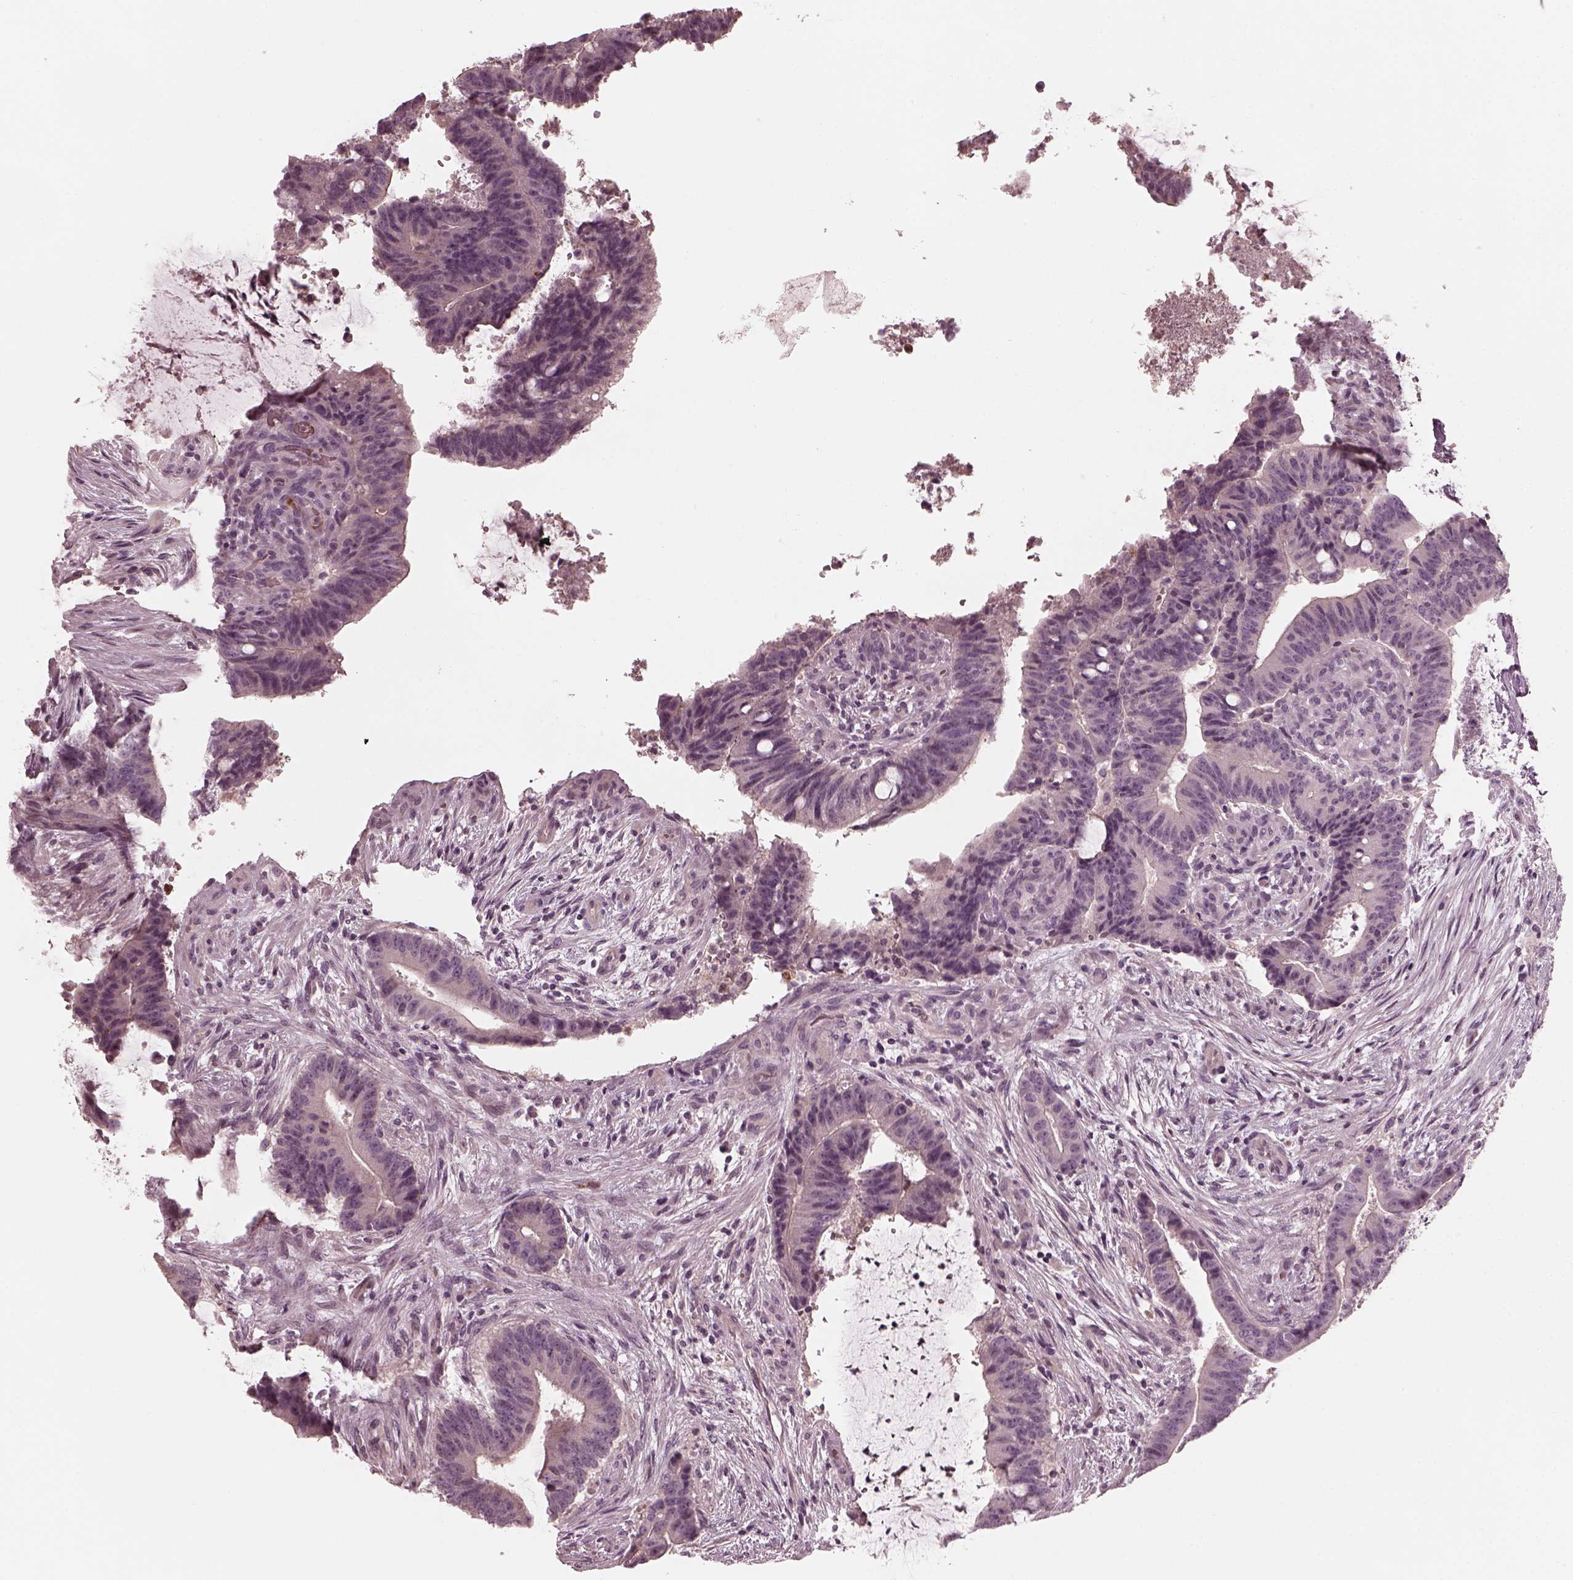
{"staining": {"intensity": "negative", "quantity": "none", "location": "none"}, "tissue": "colorectal cancer", "cell_type": "Tumor cells", "image_type": "cancer", "snomed": [{"axis": "morphology", "description": "Adenocarcinoma, NOS"}, {"axis": "topography", "description": "Colon"}], "caption": "IHC image of human colorectal cancer stained for a protein (brown), which displays no staining in tumor cells. Brightfield microscopy of immunohistochemistry (IHC) stained with DAB (brown) and hematoxylin (blue), captured at high magnification.", "gene": "CHIT1", "patient": {"sex": "female", "age": 43}}